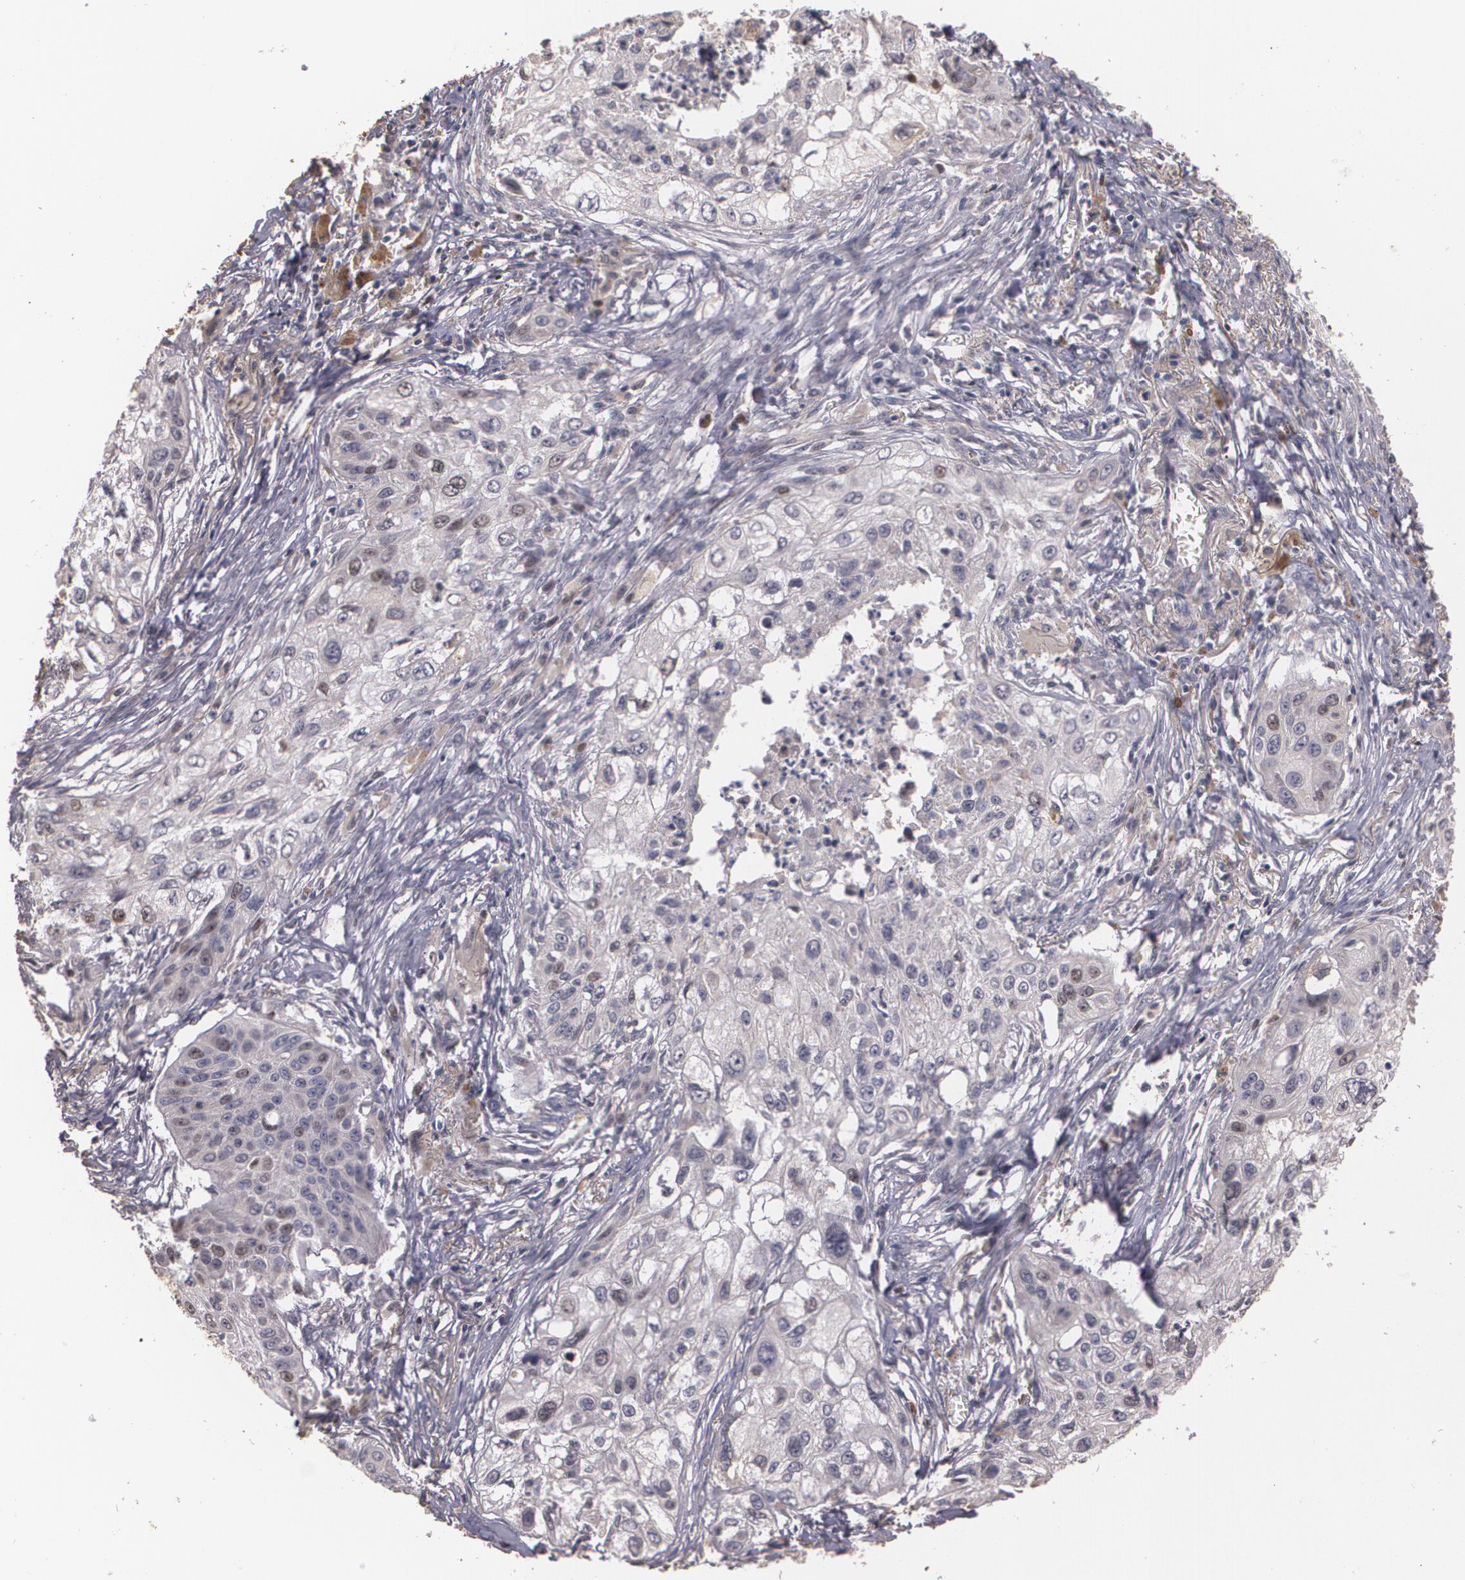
{"staining": {"intensity": "weak", "quantity": "<25%", "location": "nuclear"}, "tissue": "lung cancer", "cell_type": "Tumor cells", "image_type": "cancer", "snomed": [{"axis": "morphology", "description": "Squamous cell carcinoma, NOS"}, {"axis": "topography", "description": "Lung"}], "caption": "Tumor cells show no significant staining in lung cancer. (DAB IHC visualized using brightfield microscopy, high magnification).", "gene": "BRCA1", "patient": {"sex": "male", "age": 71}}